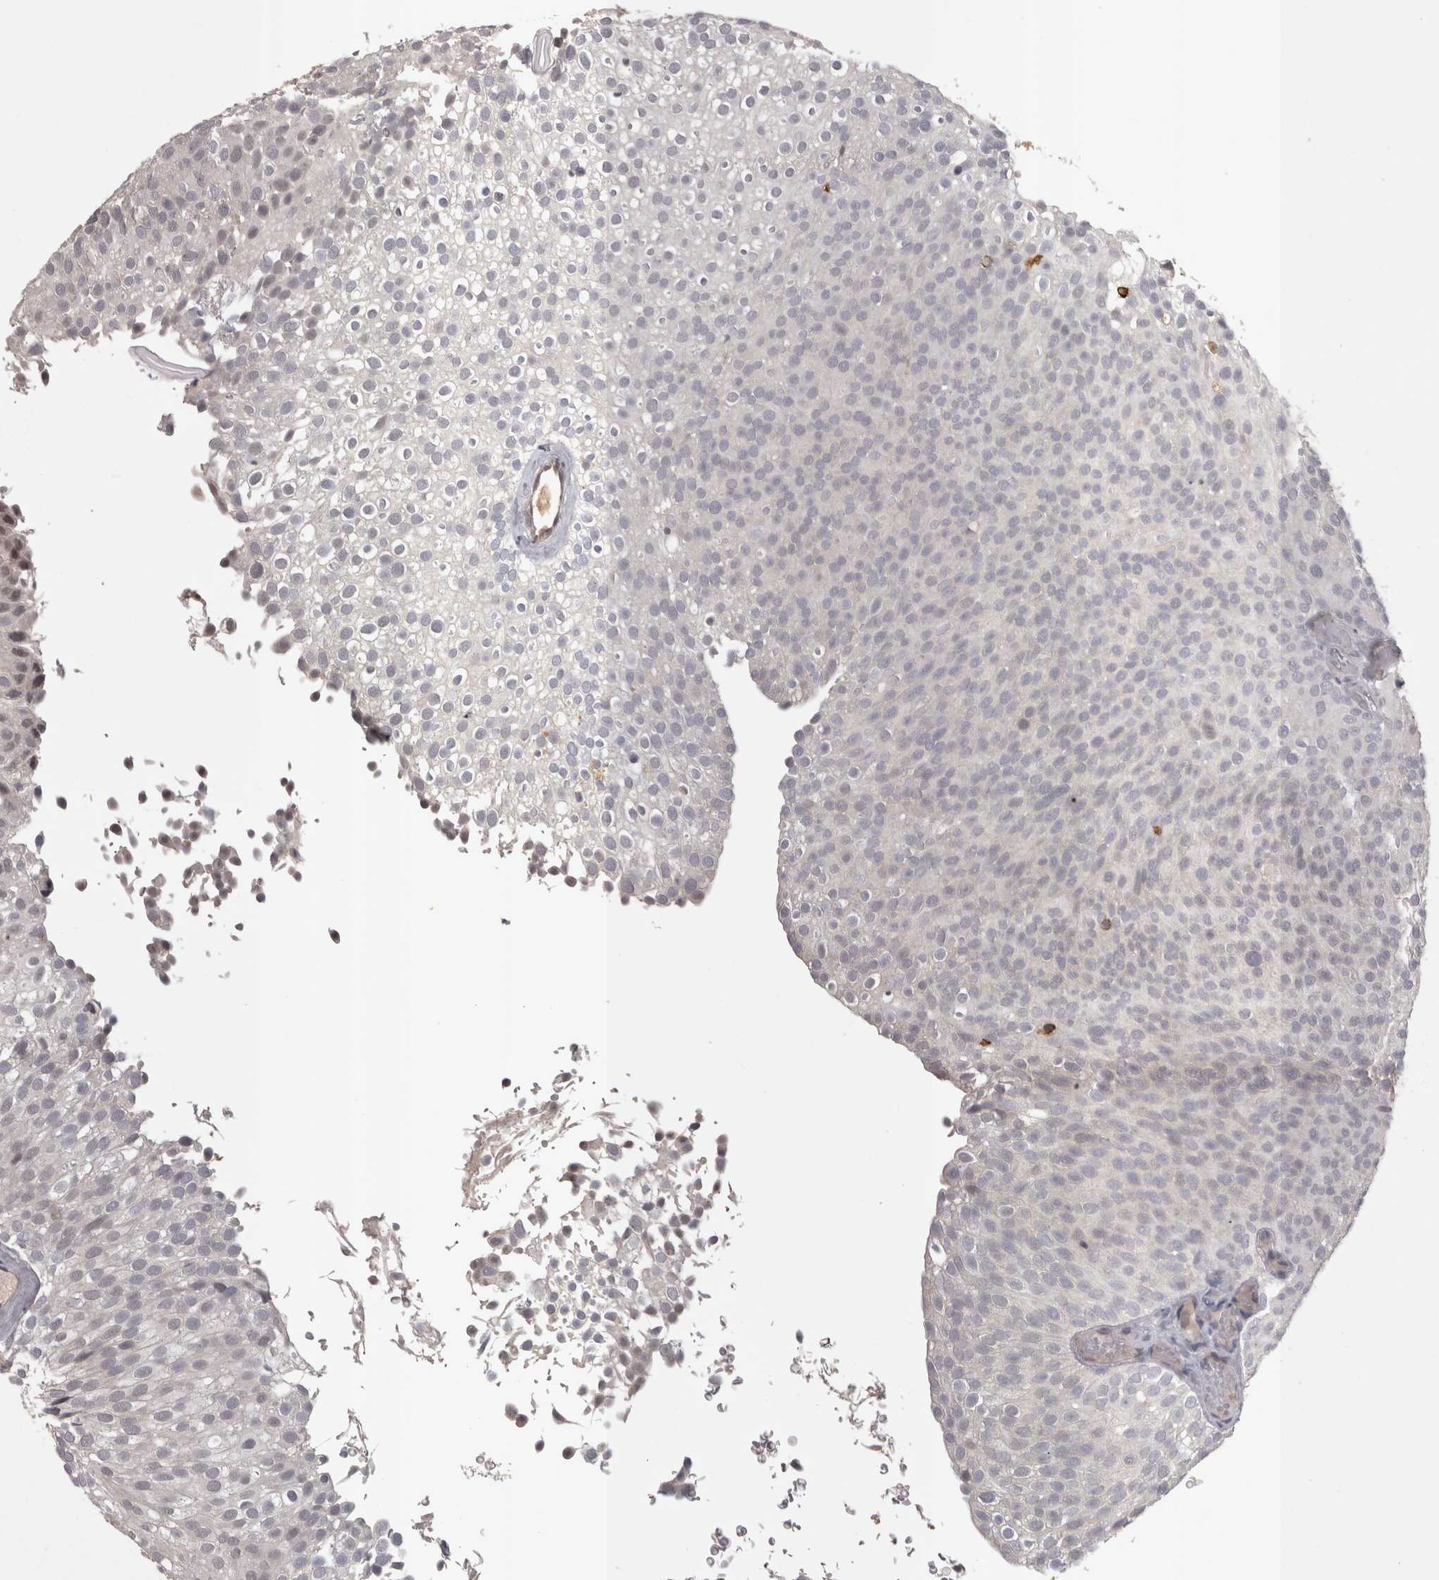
{"staining": {"intensity": "negative", "quantity": "none", "location": "none"}, "tissue": "urothelial cancer", "cell_type": "Tumor cells", "image_type": "cancer", "snomed": [{"axis": "morphology", "description": "Urothelial carcinoma, Low grade"}, {"axis": "topography", "description": "Urinary bladder"}], "caption": "Immunohistochemical staining of urothelial carcinoma (low-grade) shows no significant staining in tumor cells.", "gene": "SKAP1", "patient": {"sex": "male", "age": 78}}